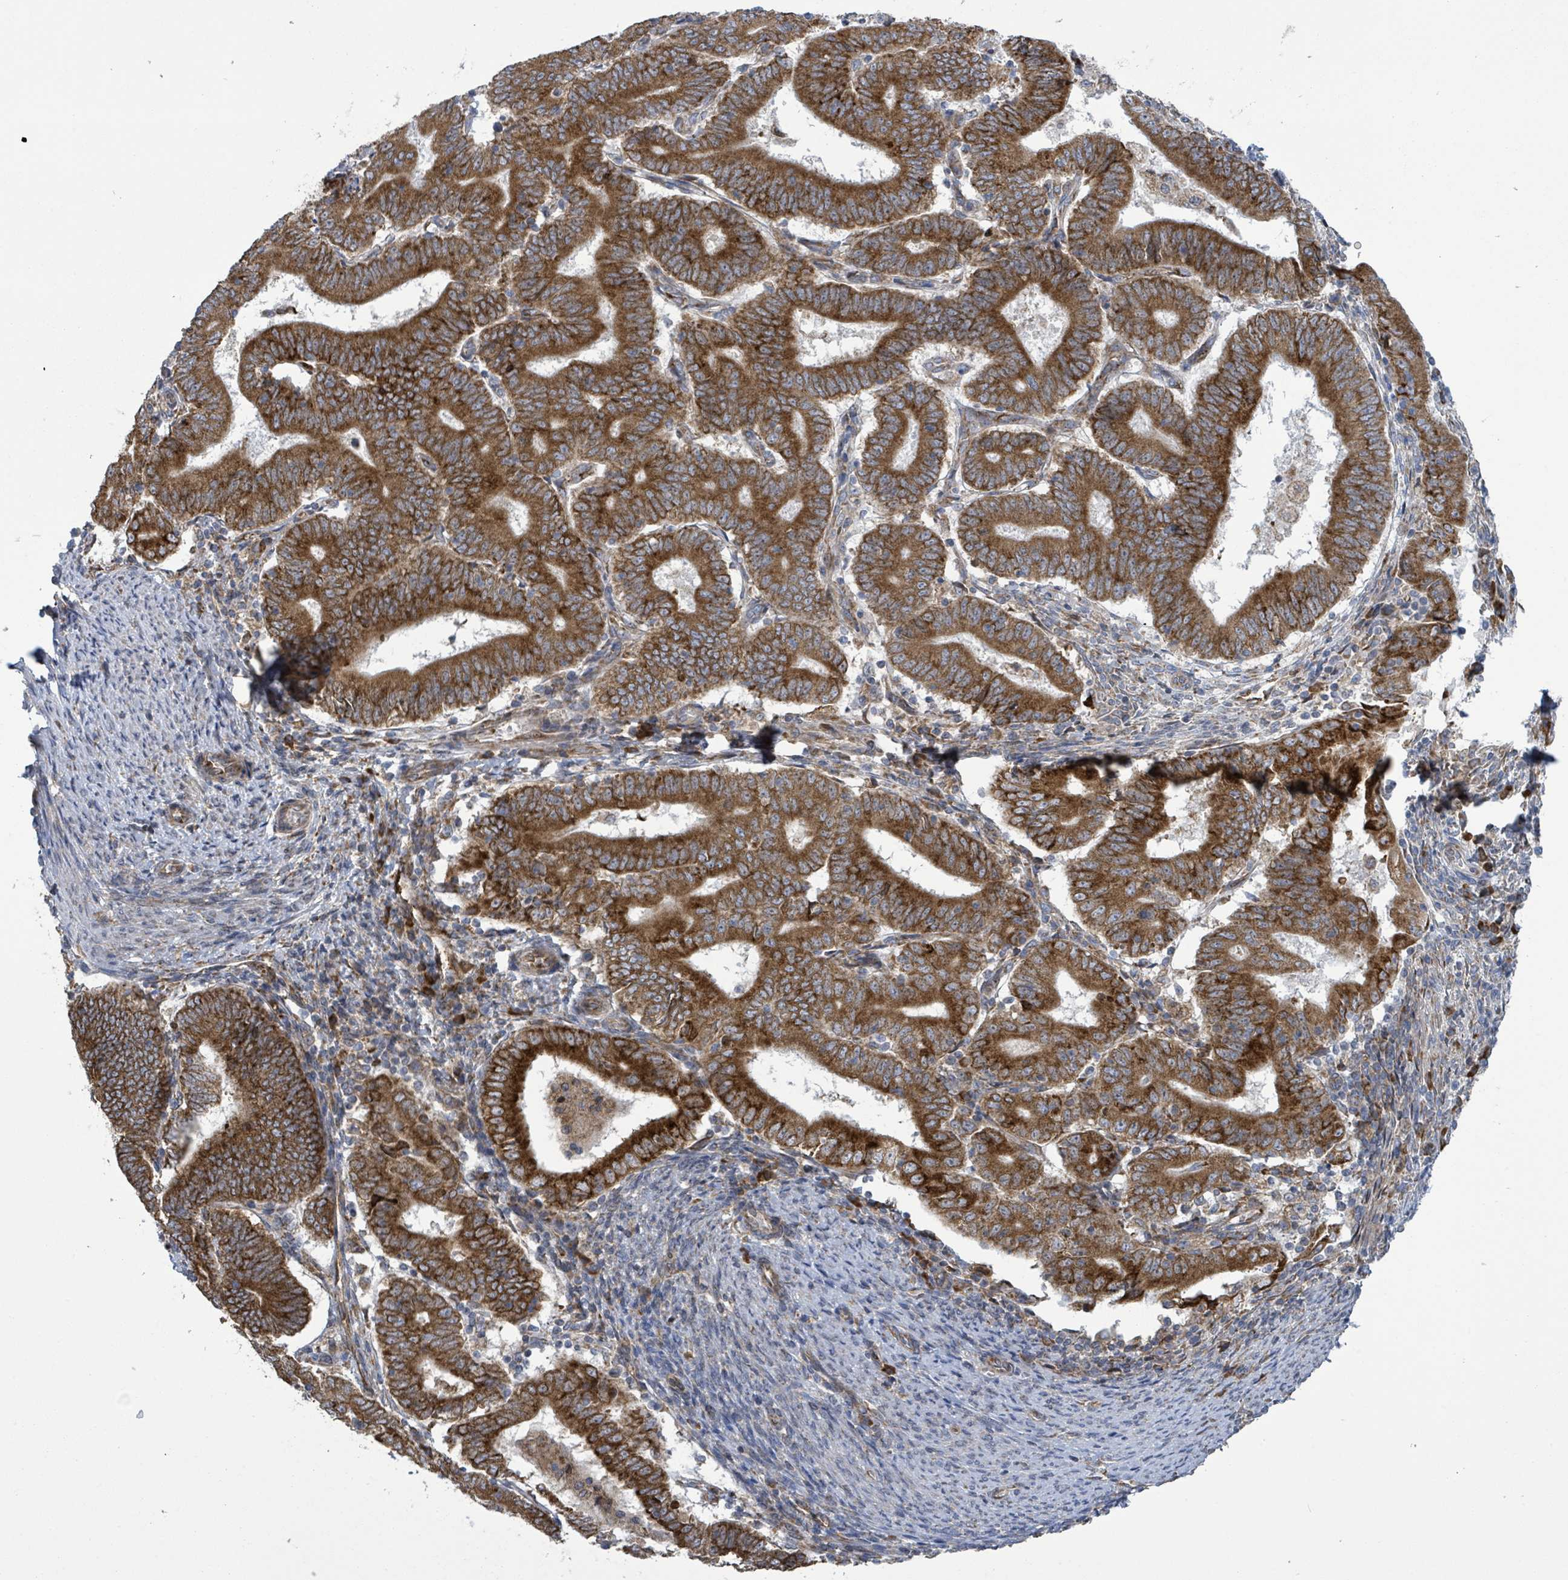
{"staining": {"intensity": "strong", "quantity": ">75%", "location": "cytoplasmic/membranous"}, "tissue": "endometrial cancer", "cell_type": "Tumor cells", "image_type": "cancer", "snomed": [{"axis": "morphology", "description": "Adenocarcinoma, NOS"}, {"axis": "topography", "description": "Endometrium"}], "caption": "Protein expression analysis of human endometrial adenocarcinoma reveals strong cytoplasmic/membranous expression in approximately >75% of tumor cells.", "gene": "NOMO1", "patient": {"sex": "female", "age": 70}}